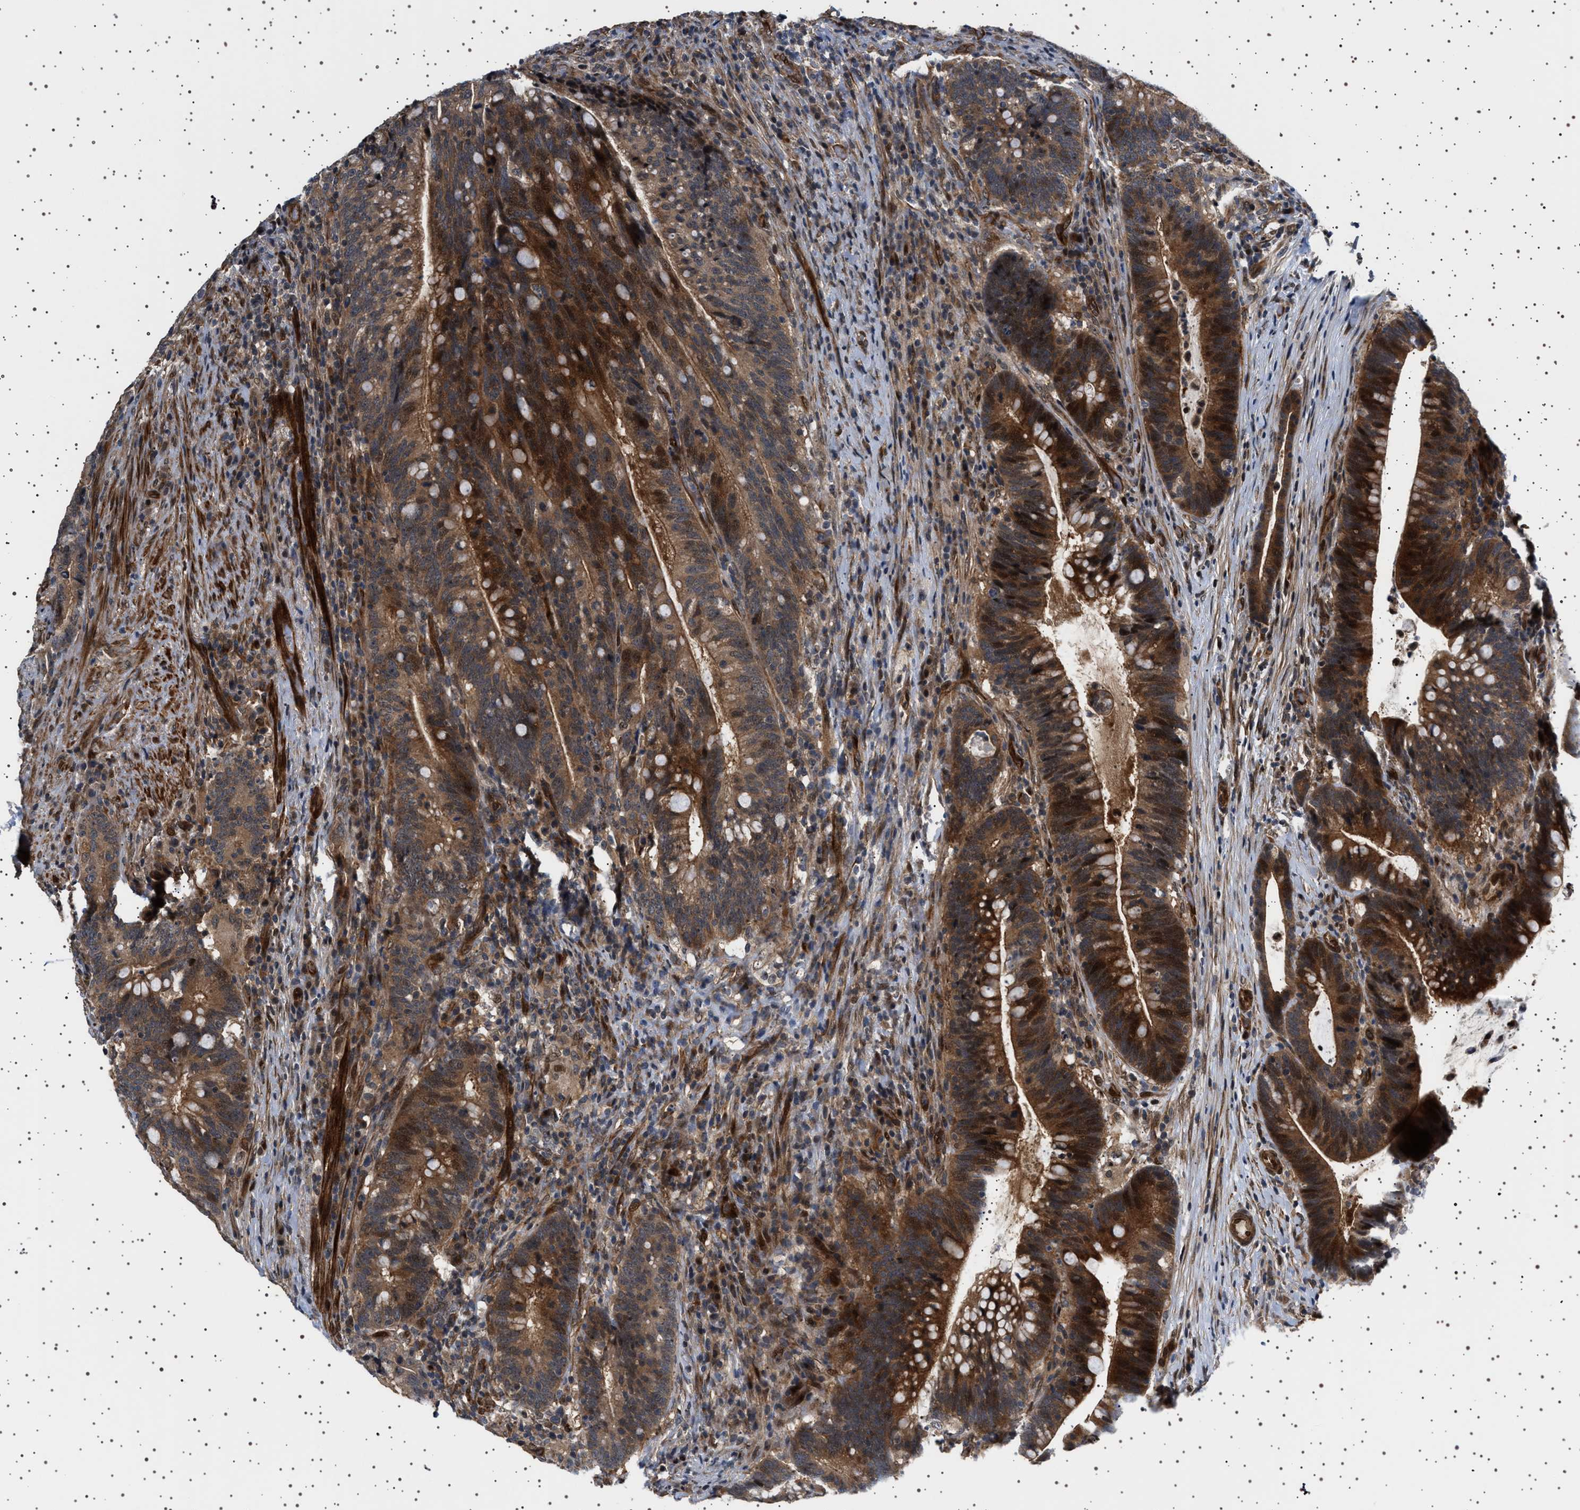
{"staining": {"intensity": "moderate", "quantity": ">75%", "location": "cytoplasmic/membranous,nuclear"}, "tissue": "colorectal cancer", "cell_type": "Tumor cells", "image_type": "cancer", "snomed": [{"axis": "morphology", "description": "Adenocarcinoma, NOS"}, {"axis": "topography", "description": "Colon"}], "caption": "A histopathology image of colorectal adenocarcinoma stained for a protein displays moderate cytoplasmic/membranous and nuclear brown staining in tumor cells.", "gene": "BAG3", "patient": {"sex": "female", "age": 66}}